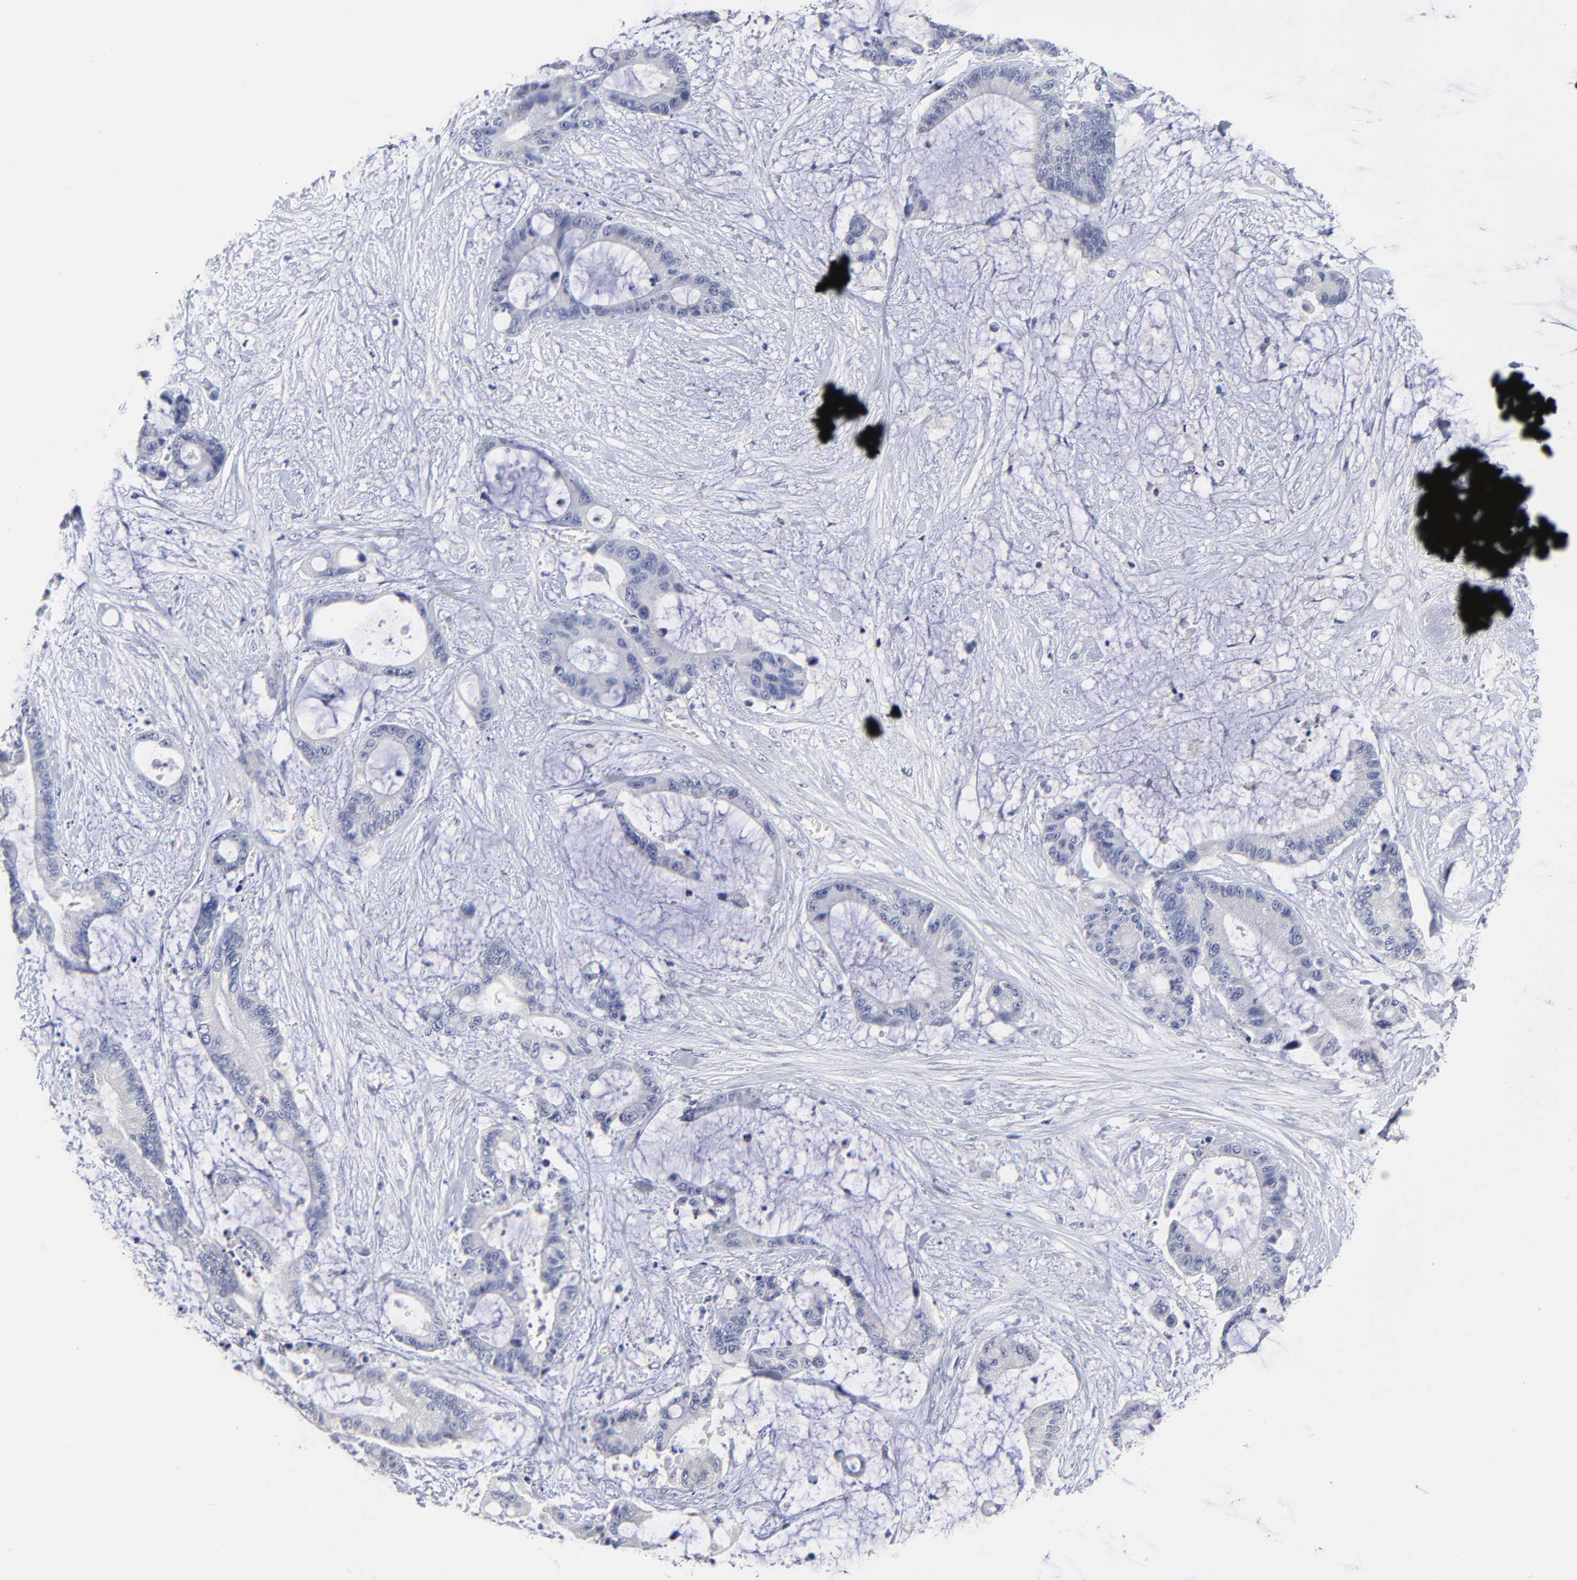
{"staining": {"intensity": "negative", "quantity": "none", "location": "none"}, "tissue": "liver cancer", "cell_type": "Tumor cells", "image_type": "cancer", "snomed": [{"axis": "morphology", "description": "Cholangiocarcinoma"}, {"axis": "topography", "description": "Liver"}], "caption": "IHC histopathology image of neoplastic tissue: human liver cholangiocarcinoma stained with DAB (3,3'-diaminobenzidine) exhibits no significant protein staining in tumor cells.", "gene": "TRAT1", "patient": {"sex": "female", "age": 73}}